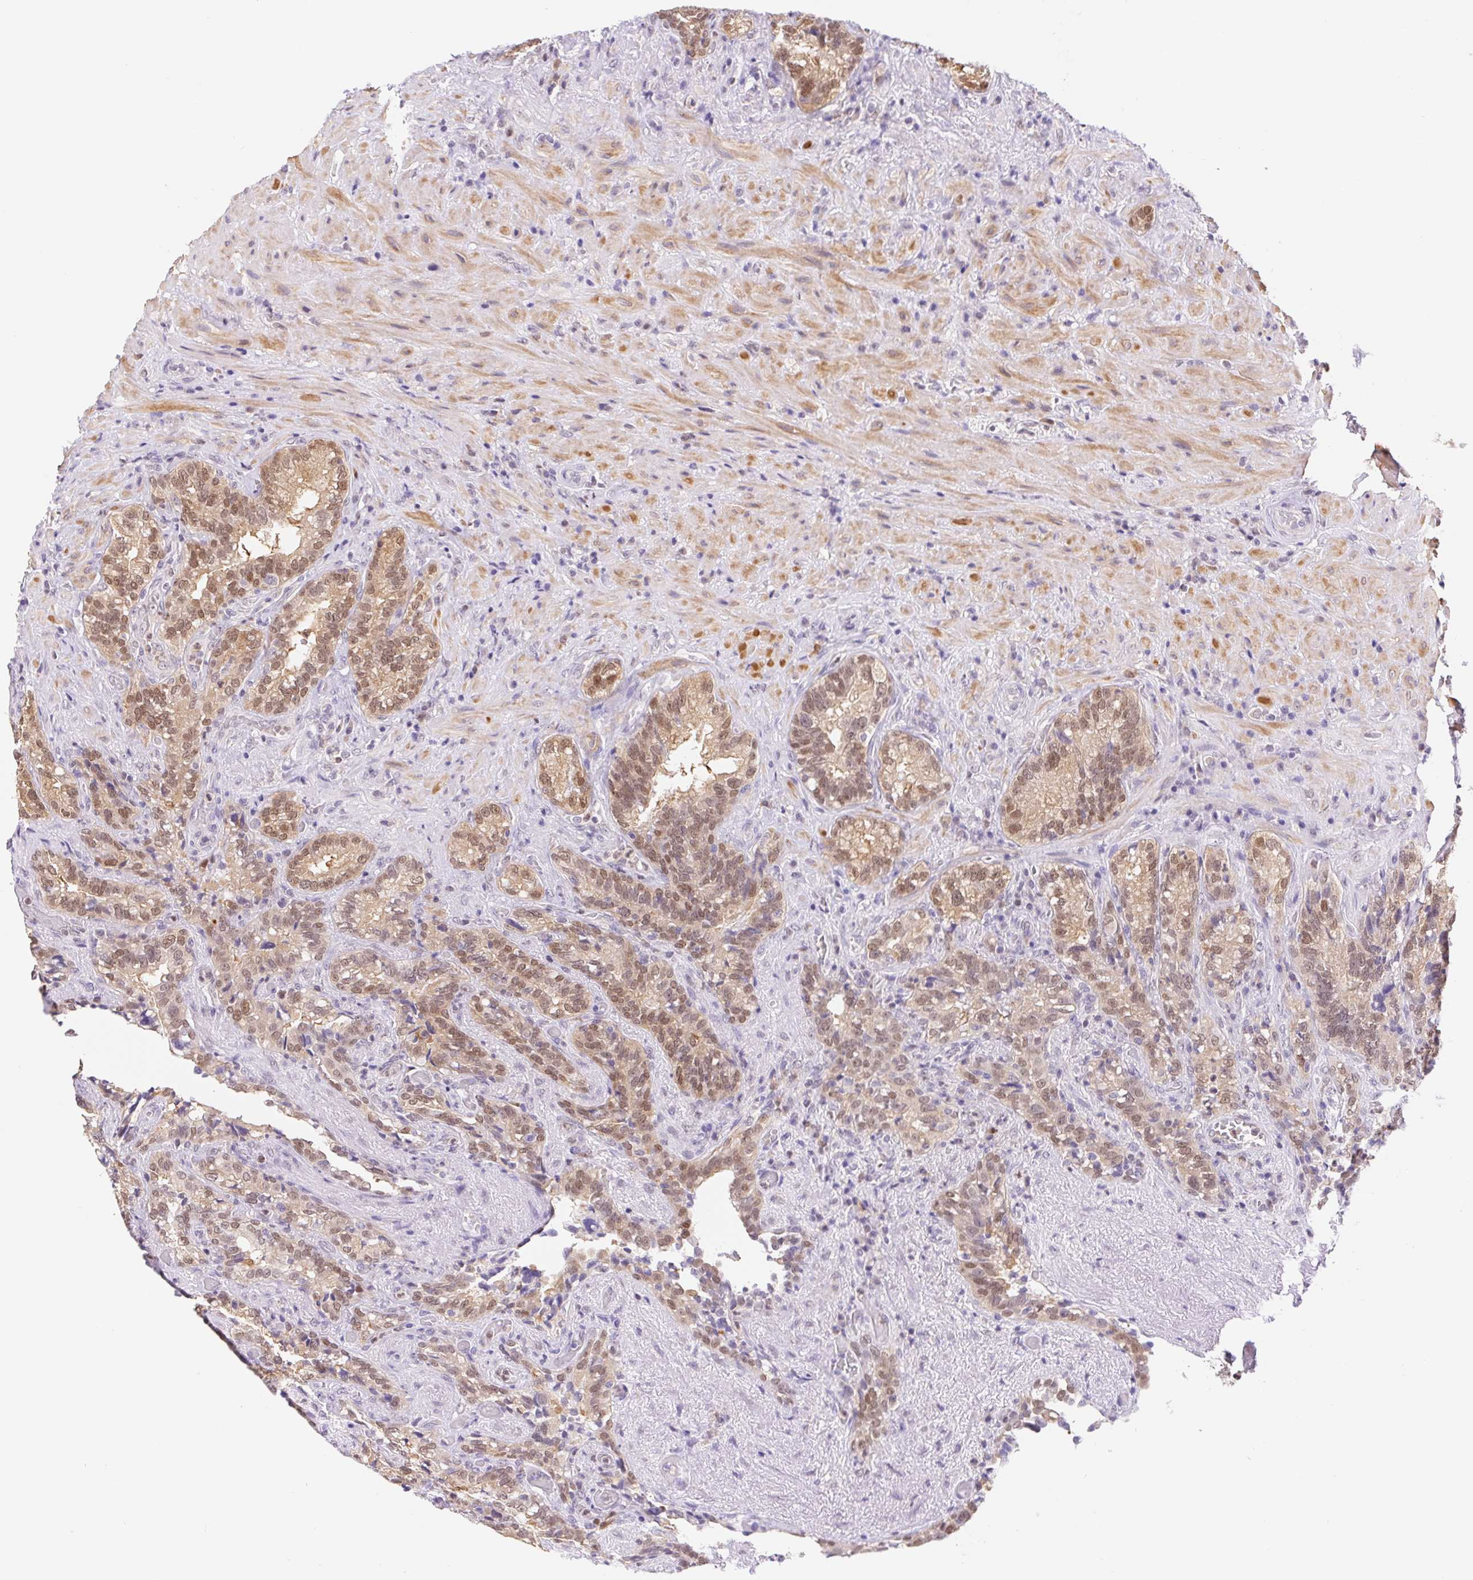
{"staining": {"intensity": "moderate", "quantity": ">75%", "location": "nuclear"}, "tissue": "seminal vesicle", "cell_type": "Glandular cells", "image_type": "normal", "snomed": [{"axis": "morphology", "description": "Normal tissue, NOS"}, {"axis": "topography", "description": "Seminal veicle"}], "caption": "Immunohistochemistry (IHC) (DAB (3,3'-diaminobenzidine)) staining of benign human seminal vesicle demonstrates moderate nuclear protein staining in about >75% of glandular cells. (Brightfield microscopy of DAB IHC at high magnification).", "gene": "L3MBTL4", "patient": {"sex": "male", "age": 68}}